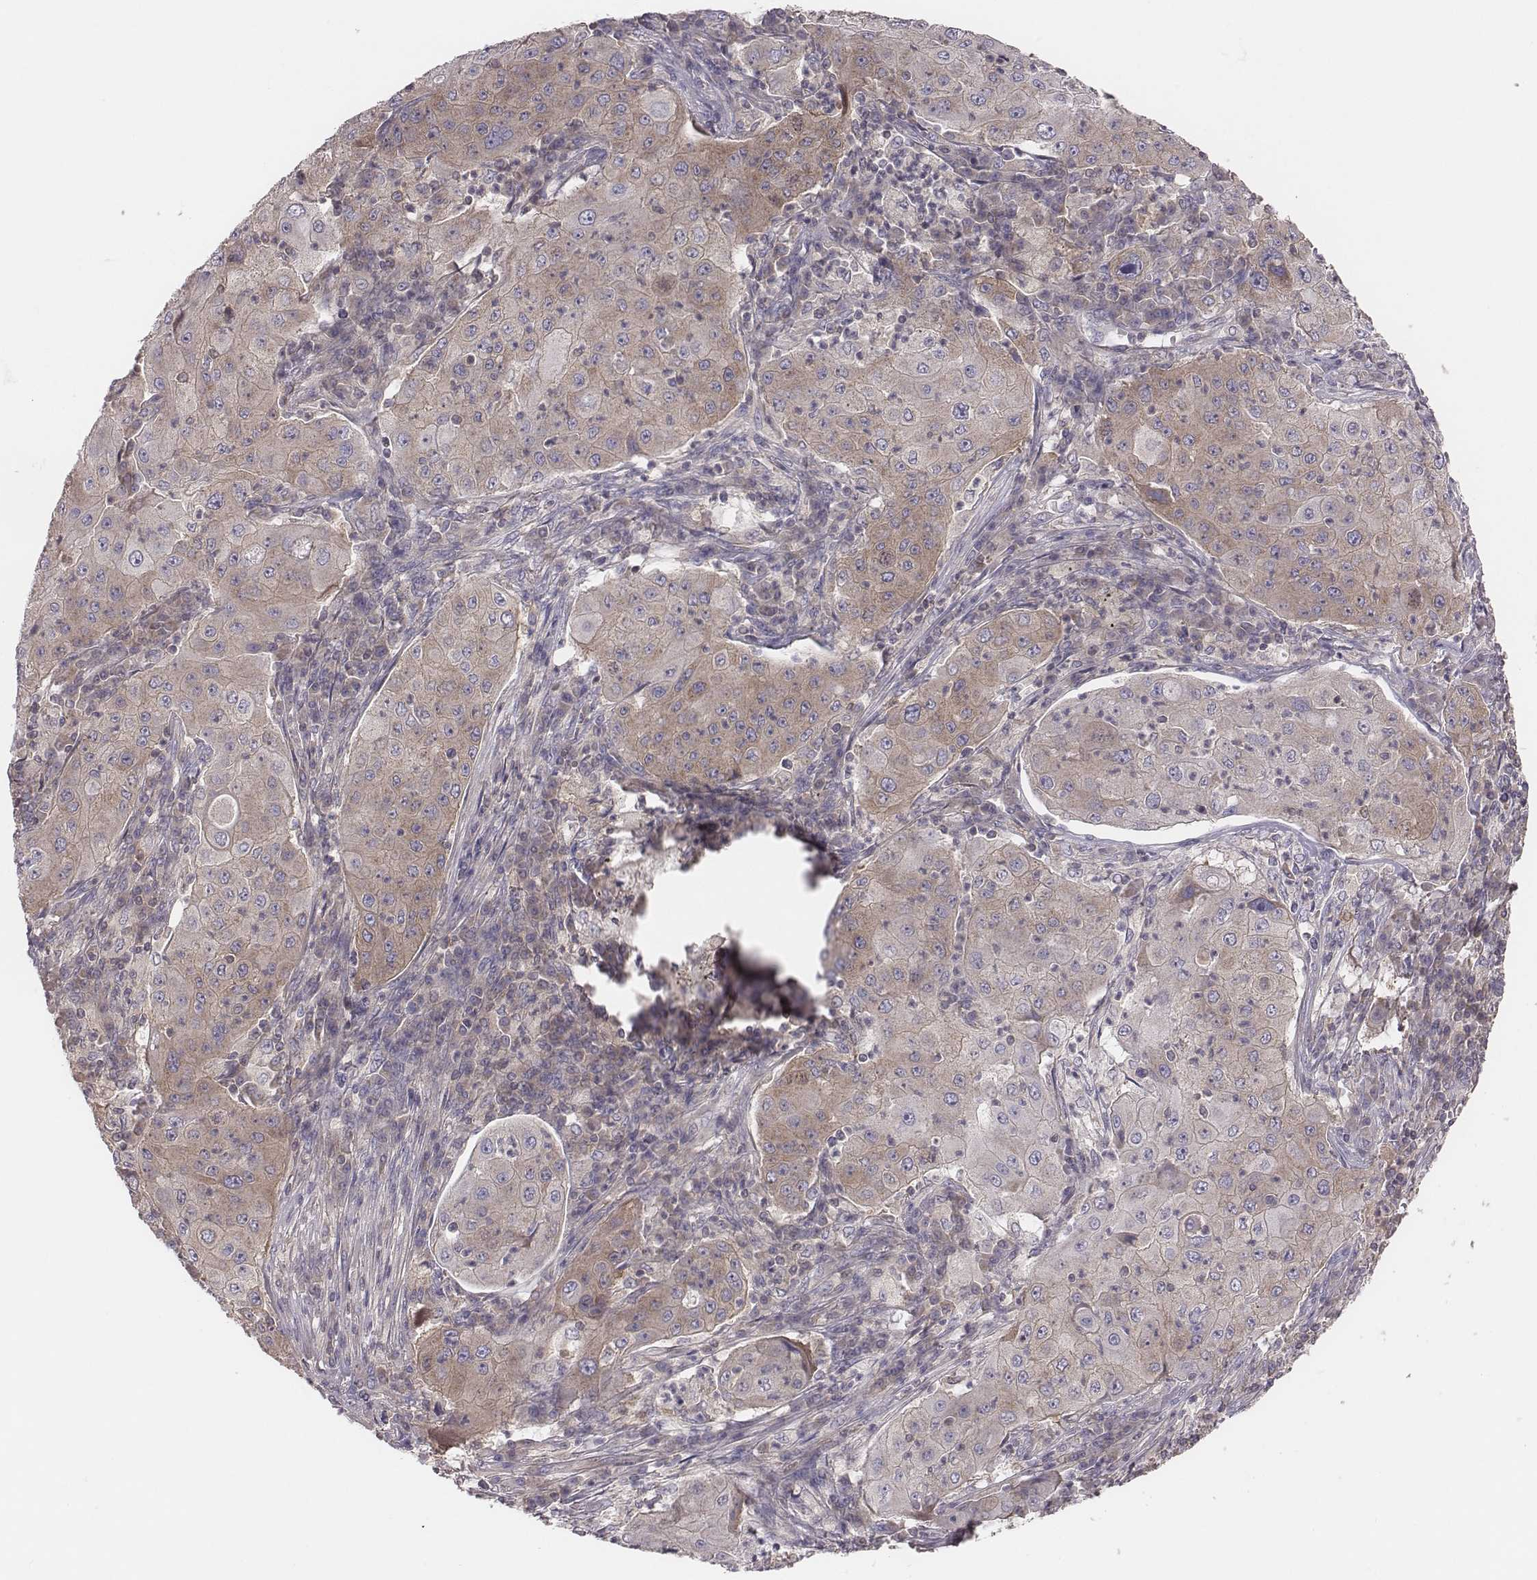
{"staining": {"intensity": "weak", "quantity": "25%-75%", "location": "cytoplasmic/membranous"}, "tissue": "lung cancer", "cell_type": "Tumor cells", "image_type": "cancer", "snomed": [{"axis": "morphology", "description": "Squamous cell carcinoma, NOS"}, {"axis": "topography", "description": "Lung"}], "caption": "Protein staining of lung cancer (squamous cell carcinoma) tissue reveals weak cytoplasmic/membranous staining in about 25%-75% of tumor cells.", "gene": "CAD", "patient": {"sex": "female", "age": 59}}